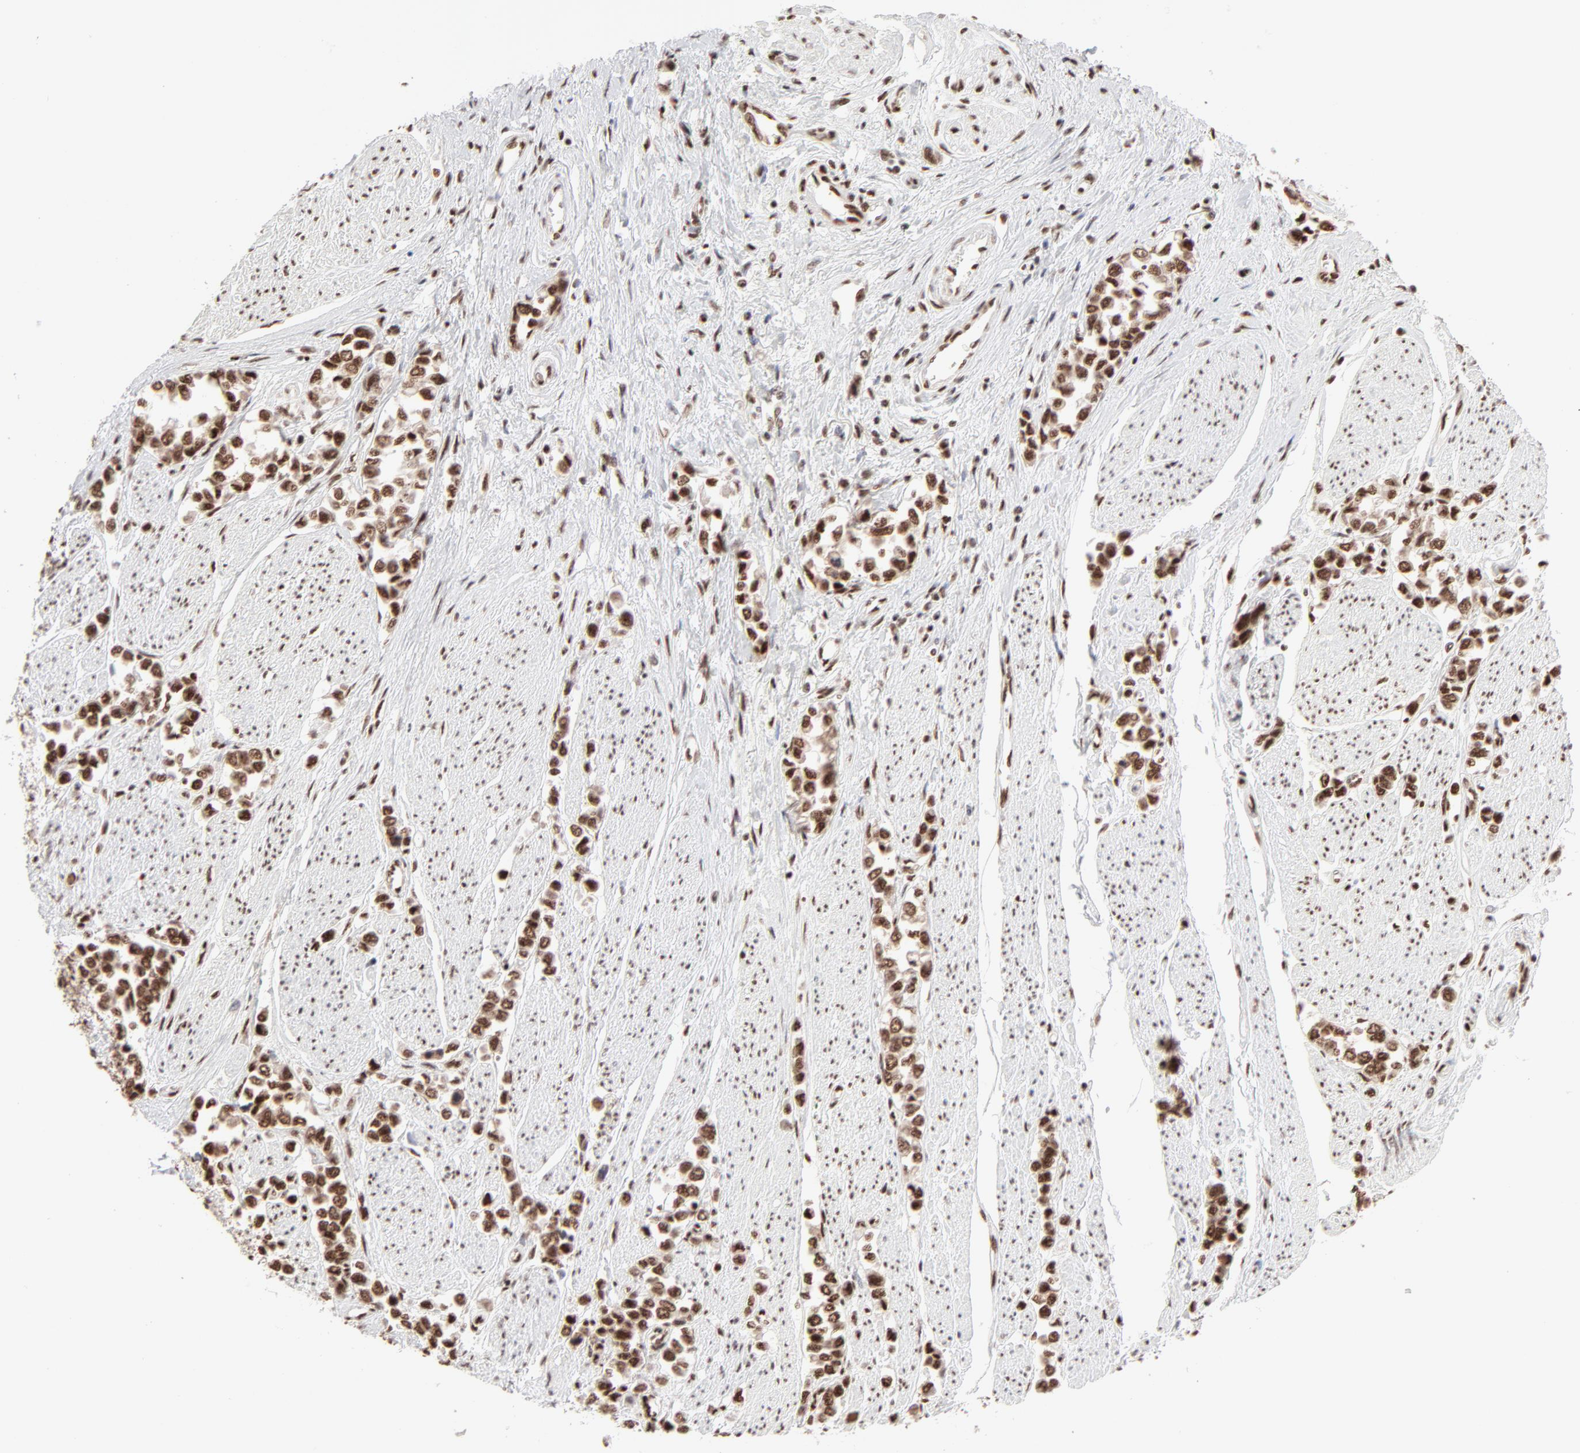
{"staining": {"intensity": "strong", "quantity": ">75%", "location": "nuclear"}, "tissue": "stomach cancer", "cell_type": "Tumor cells", "image_type": "cancer", "snomed": [{"axis": "morphology", "description": "Adenocarcinoma, NOS"}, {"axis": "topography", "description": "Stomach, upper"}], "caption": "Stomach cancer tissue demonstrates strong nuclear positivity in about >75% of tumor cells", "gene": "TARDBP", "patient": {"sex": "male", "age": 76}}